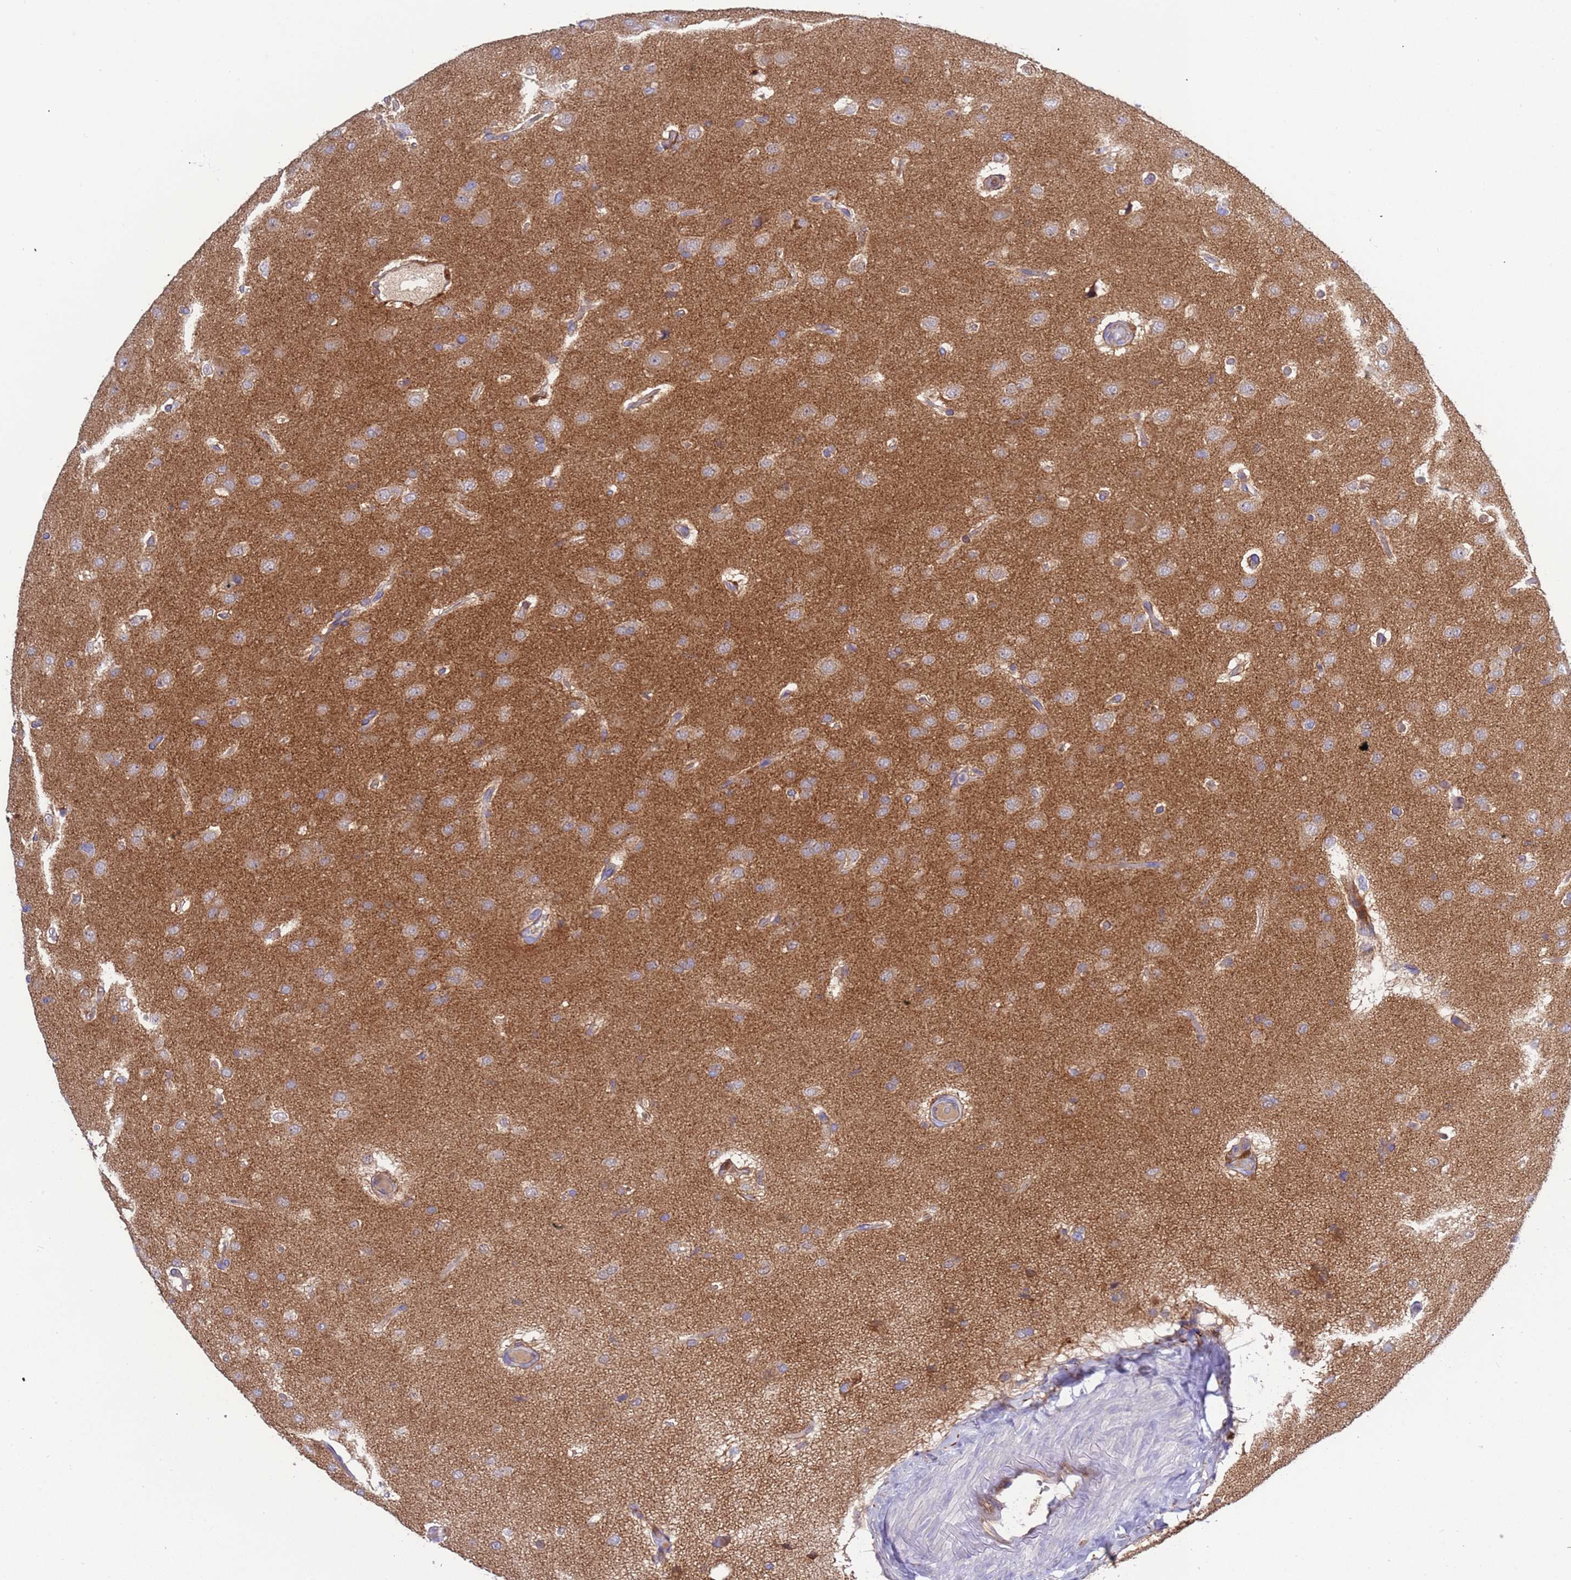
{"staining": {"intensity": "weak", "quantity": ">75%", "location": "cytoplasmic/membranous"}, "tissue": "glioma", "cell_type": "Tumor cells", "image_type": "cancer", "snomed": [{"axis": "morphology", "description": "Glioma, malignant, High grade"}, {"axis": "topography", "description": "Brain"}], "caption": "DAB immunohistochemical staining of human malignant glioma (high-grade) displays weak cytoplasmic/membranous protein positivity in approximately >75% of tumor cells.", "gene": "FOXRED1", "patient": {"sex": "male", "age": 77}}